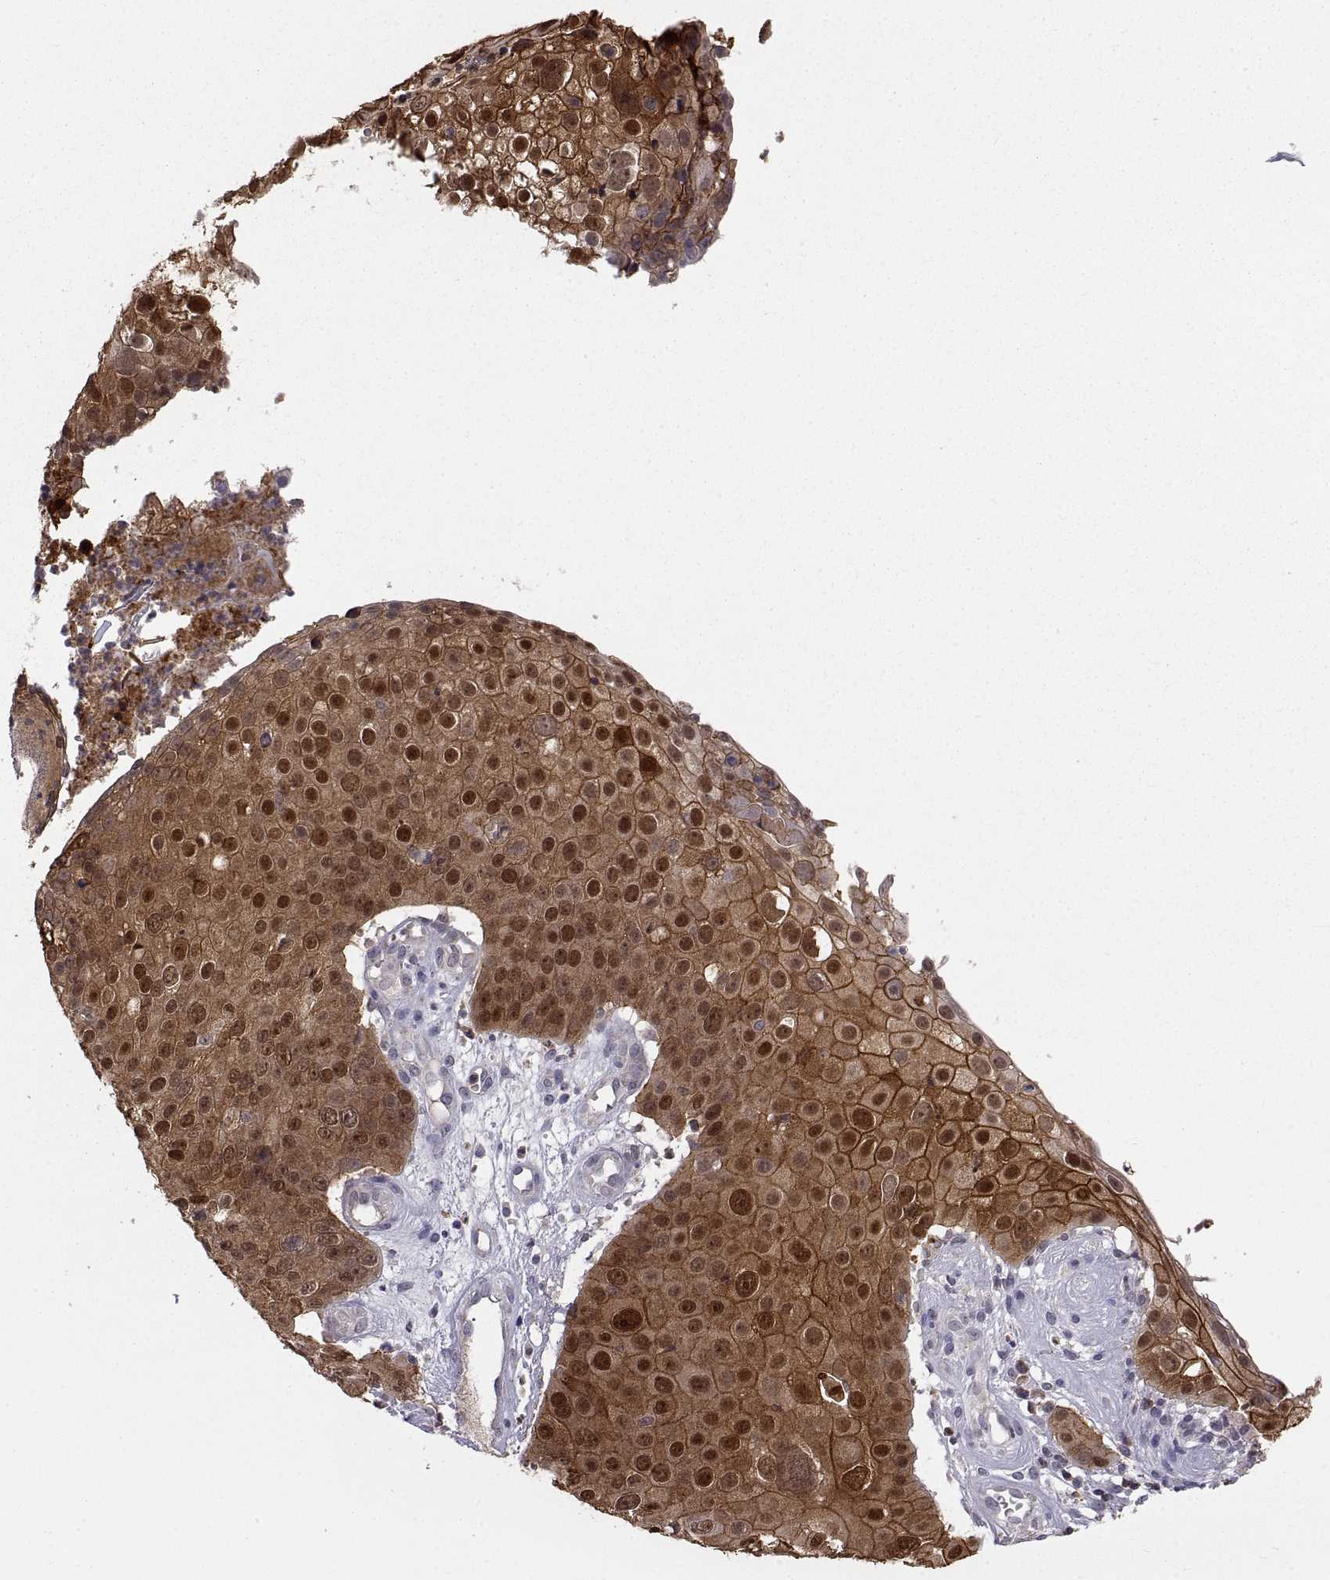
{"staining": {"intensity": "strong", "quantity": "25%-75%", "location": "cytoplasmic/membranous,nuclear"}, "tissue": "skin cancer", "cell_type": "Tumor cells", "image_type": "cancer", "snomed": [{"axis": "morphology", "description": "Squamous cell carcinoma, NOS"}, {"axis": "topography", "description": "Skin"}], "caption": "Brown immunohistochemical staining in human skin cancer reveals strong cytoplasmic/membranous and nuclear staining in about 25%-75% of tumor cells. The protein of interest is stained brown, and the nuclei are stained in blue (DAB IHC with brightfield microscopy, high magnification).", "gene": "PKP1", "patient": {"sex": "male", "age": 71}}